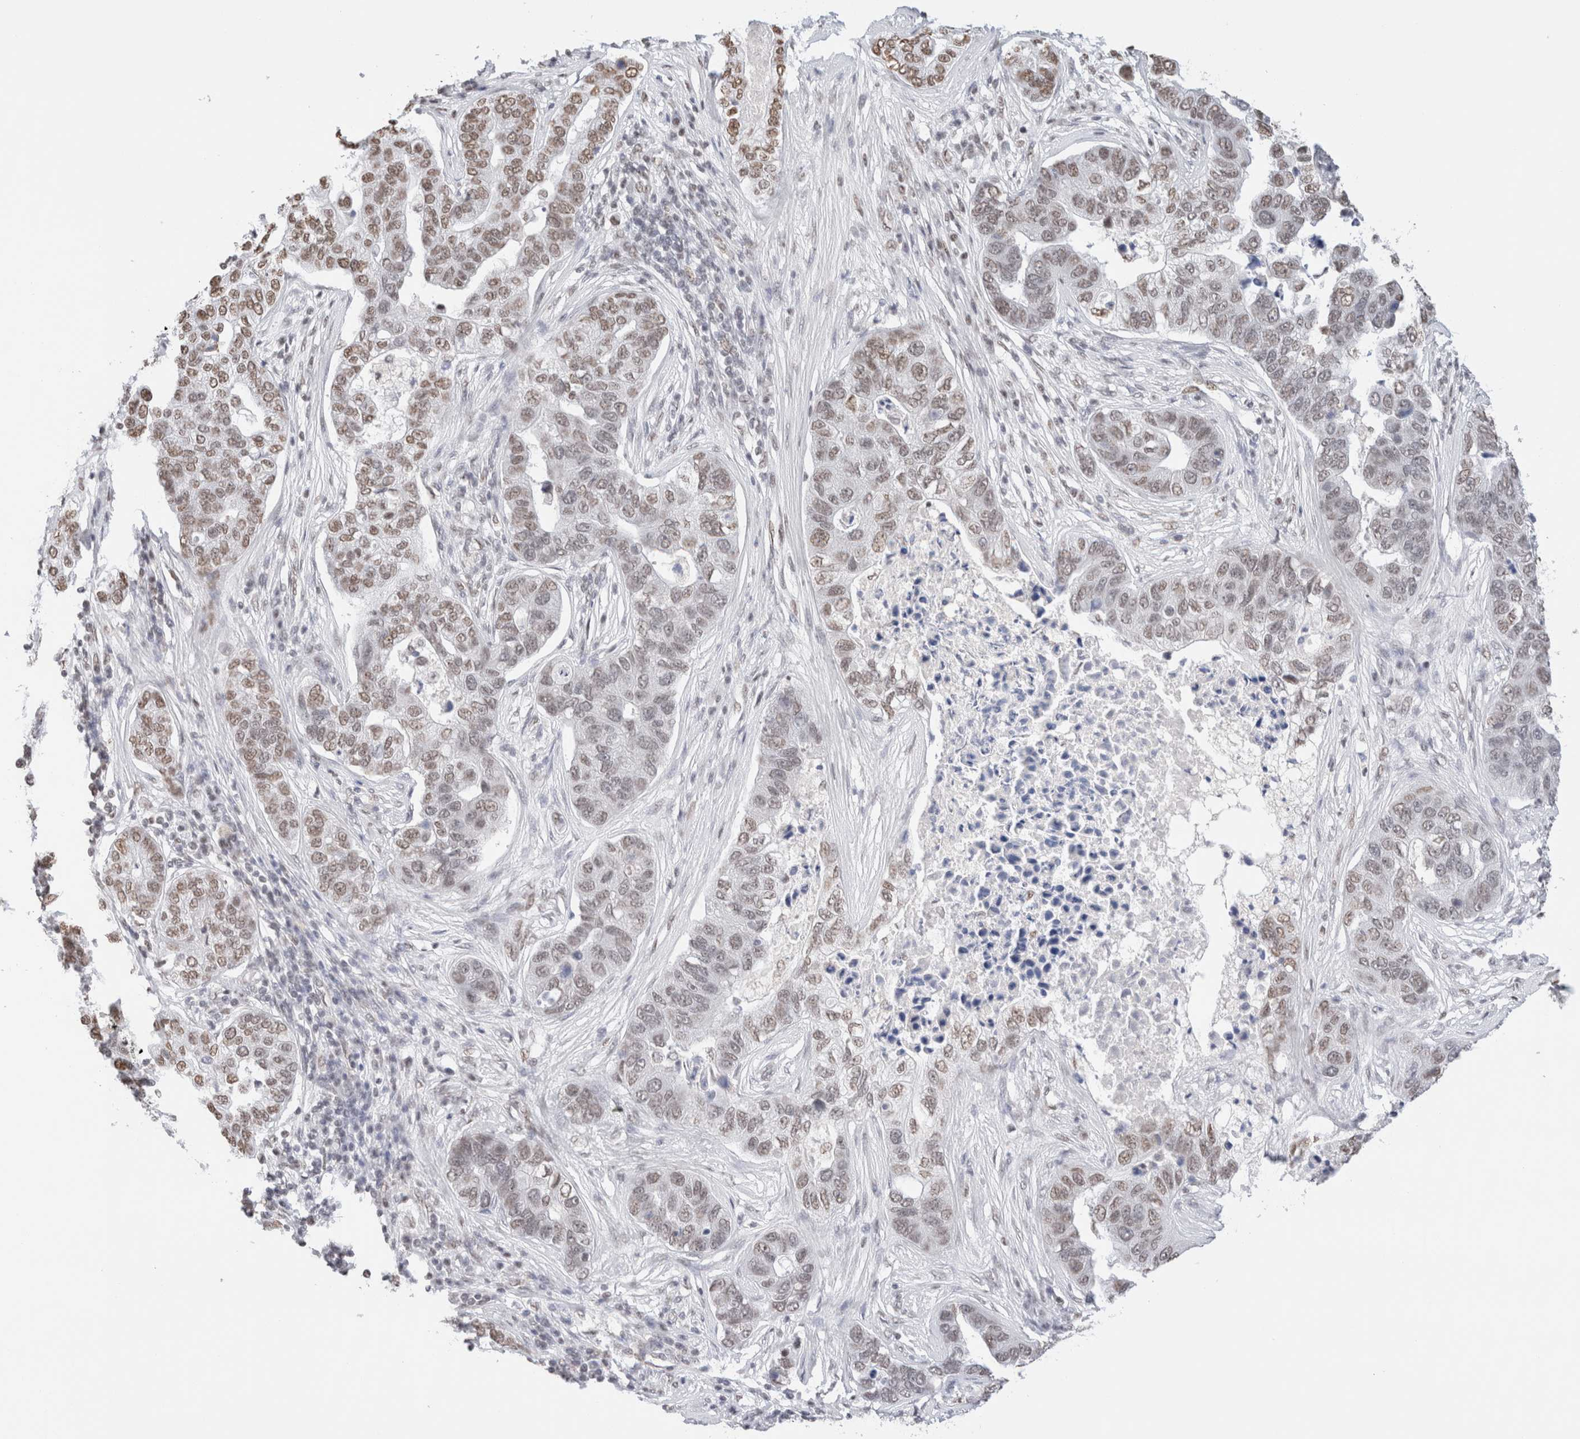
{"staining": {"intensity": "moderate", "quantity": "25%-75%", "location": "nuclear"}, "tissue": "pancreatic cancer", "cell_type": "Tumor cells", "image_type": "cancer", "snomed": [{"axis": "morphology", "description": "Adenocarcinoma, NOS"}, {"axis": "topography", "description": "Pancreas"}], "caption": "A brown stain labels moderate nuclear expression of a protein in pancreatic cancer (adenocarcinoma) tumor cells.", "gene": "SUPT3H", "patient": {"sex": "female", "age": 61}}